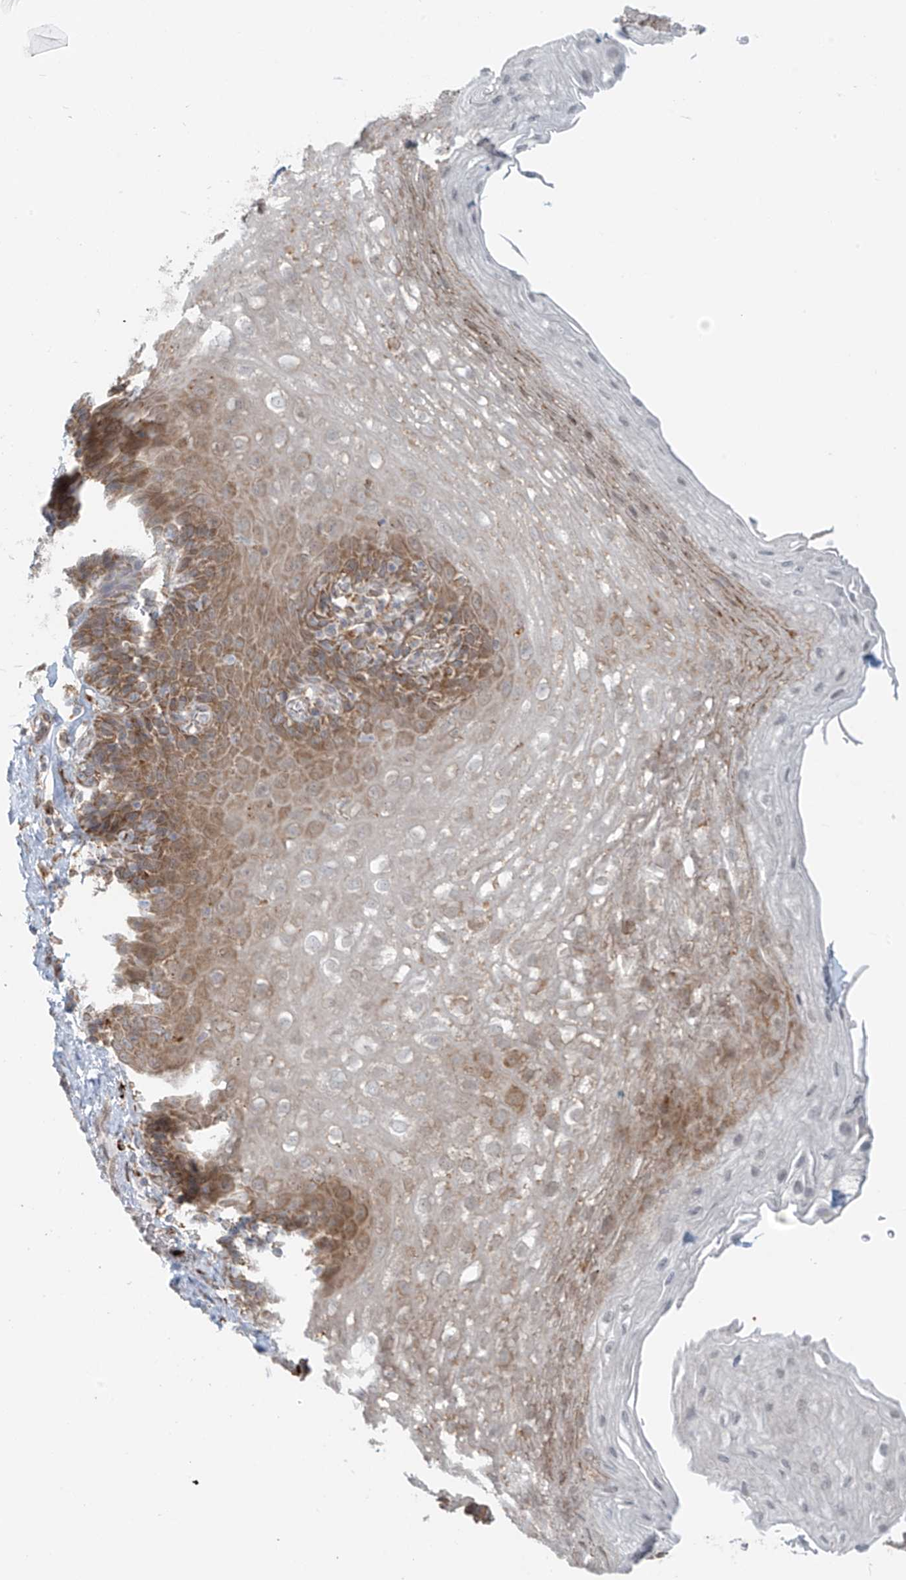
{"staining": {"intensity": "moderate", "quantity": "25%-75%", "location": "cytoplasmic/membranous"}, "tissue": "esophagus", "cell_type": "Squamous epithelial cells", "image_type": "normal", "snomed": [{"axis": "morphology", "description": "Normal tissue, NOS"}, {"axis": "topography", "description": "Esophagus"}], "caption": "This is an image of immunohistochemistry (IHC) staining of benign esophagus, which shows moderate positivity in the cytoplasmic/membranous of squamous epithelial cells.", "gene": "KATNIP", "patient": {"sex": "female", "age": 66}}